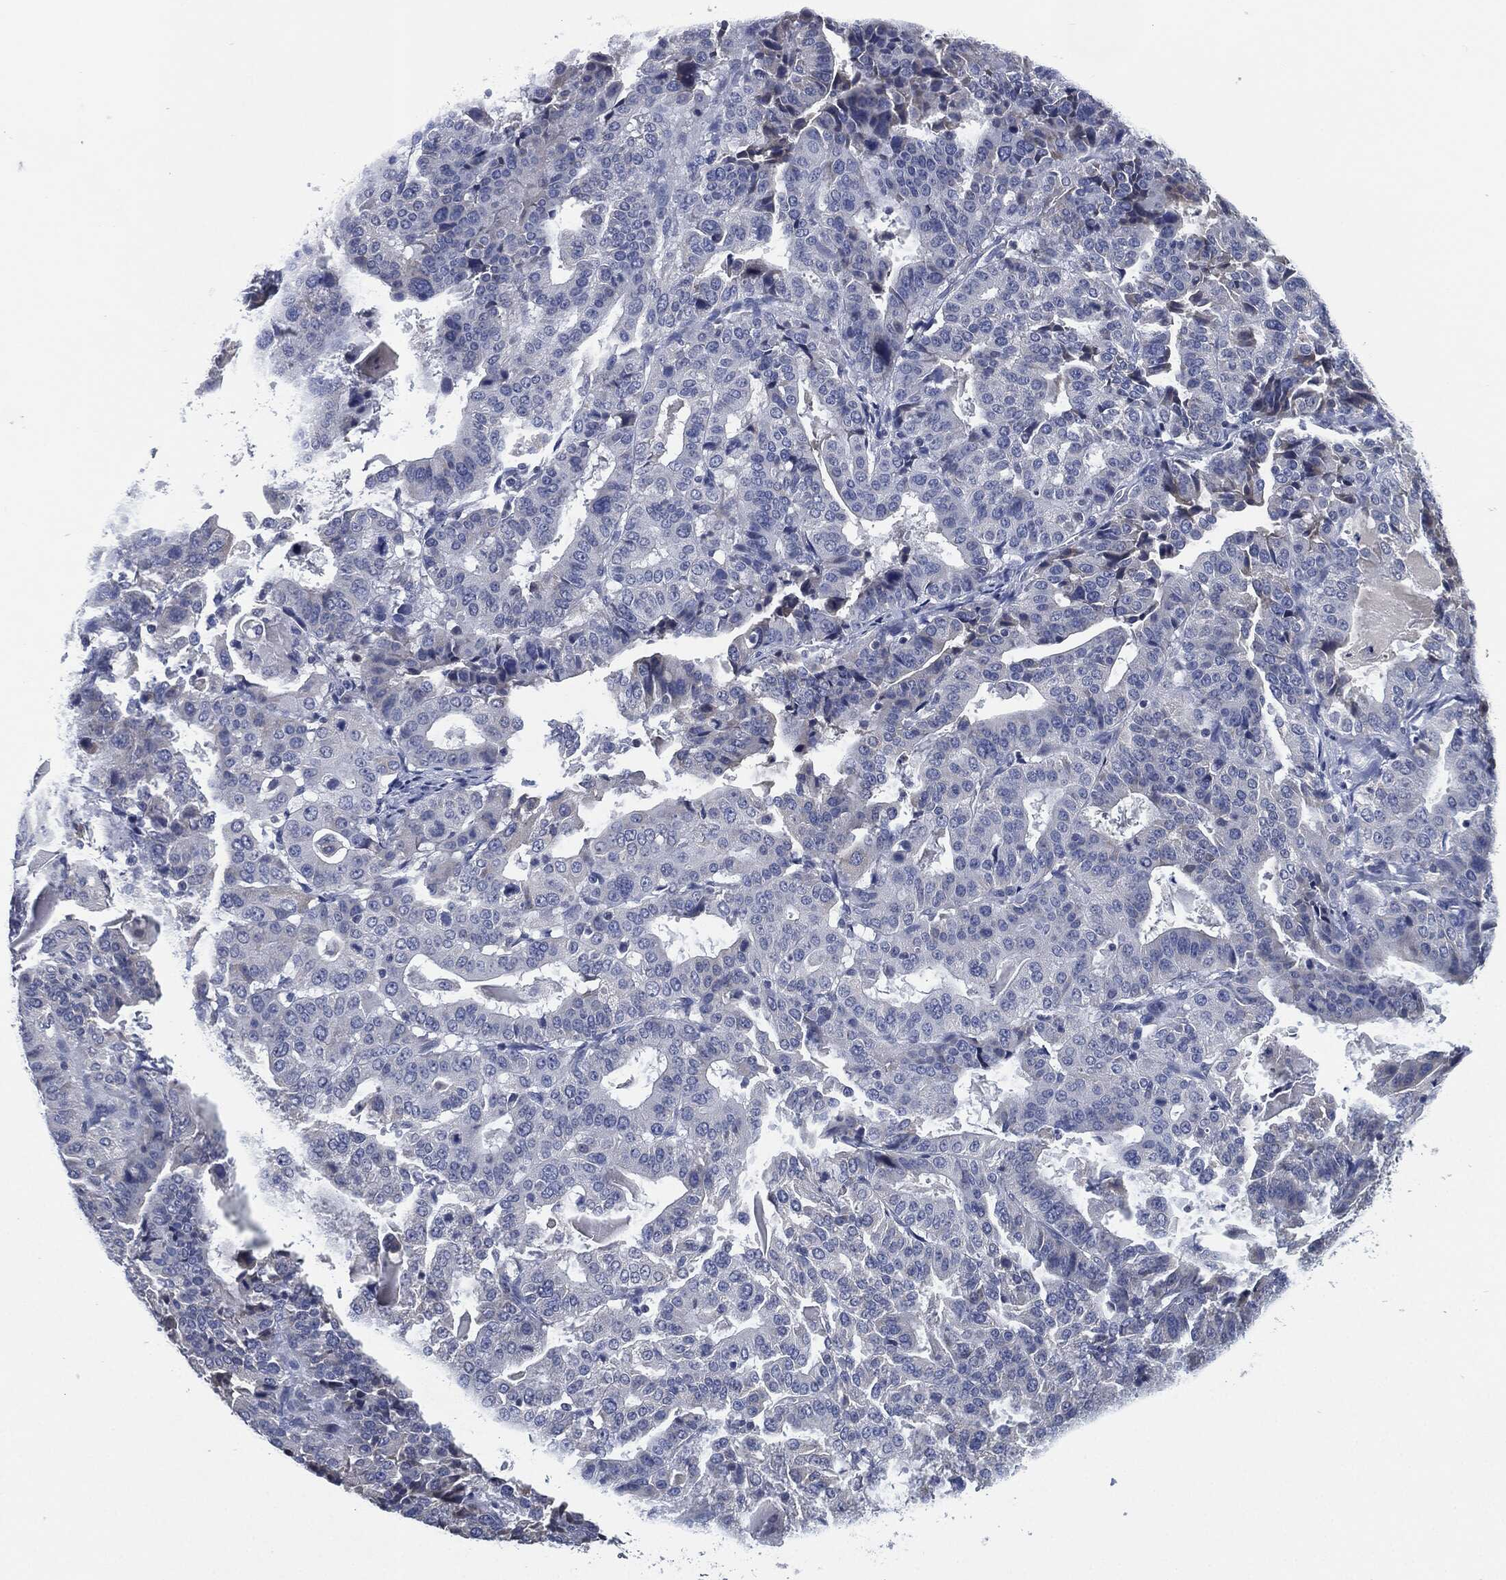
{"staining": {"intensity": "negative", "quantity": "none", "location": "none"}, "tissue": "stomach cancer", "cell_type": "Tumor cells", "image_type": "cancer", "snomed": [{"axis": "morphology", "description": "Adenocarcinoma, NOS"}, {"axis": "topography", "description": "Stomach"}], "caption": "The photomicrograph displays no staining of tumor cells in stomach cancer (adenocarcinoma).", "gene": "IL2RG", "patient": {"sex": "male", "age": 48}}